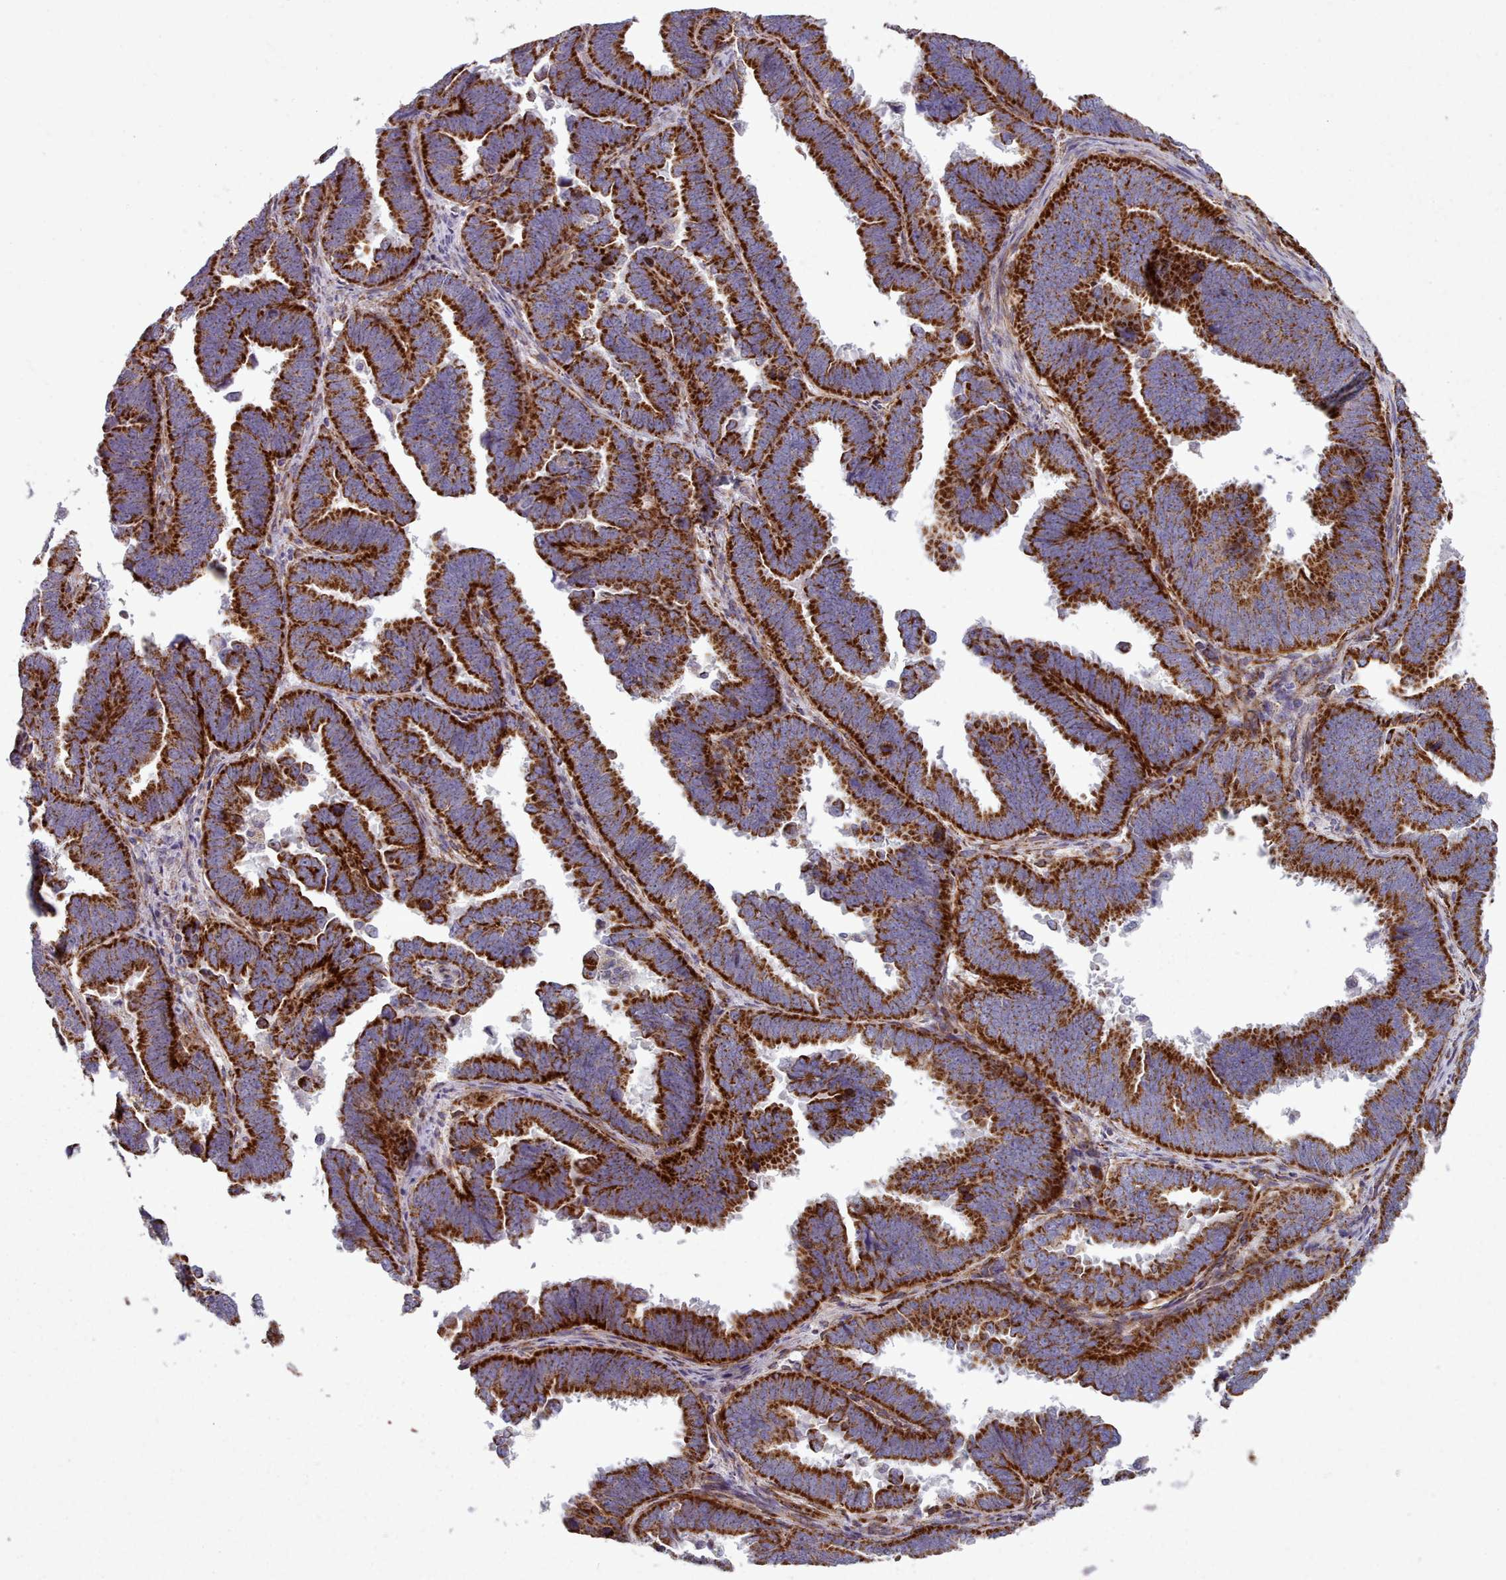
{"staining": {"intensity": "strong", "quantity": ">75%", "location": "cytoplasmic/membranous"}, "tissue": "endometrial cancer", "cell_type": "Tumor cells", "image_type": "cancer", "snomed": [{"axis": "morphology", "description": "Adenocarcinoma, NOS"}, {"axis": "topography", "description": "Endometrium"}], "caption": "Endometrial adenocarcinoma was stained to show a protein in brown. There is high levels of strong cytoplasmic/membranous expression in about >75% of tumor cells. The staining was performed using DAB to visualize the protein expression in brown, while the nuclei were stained in blue with hematoxylin (Magnification: 20x).", "gene": "FKBP10", "patient": {"sex": "female", "age": 75}}